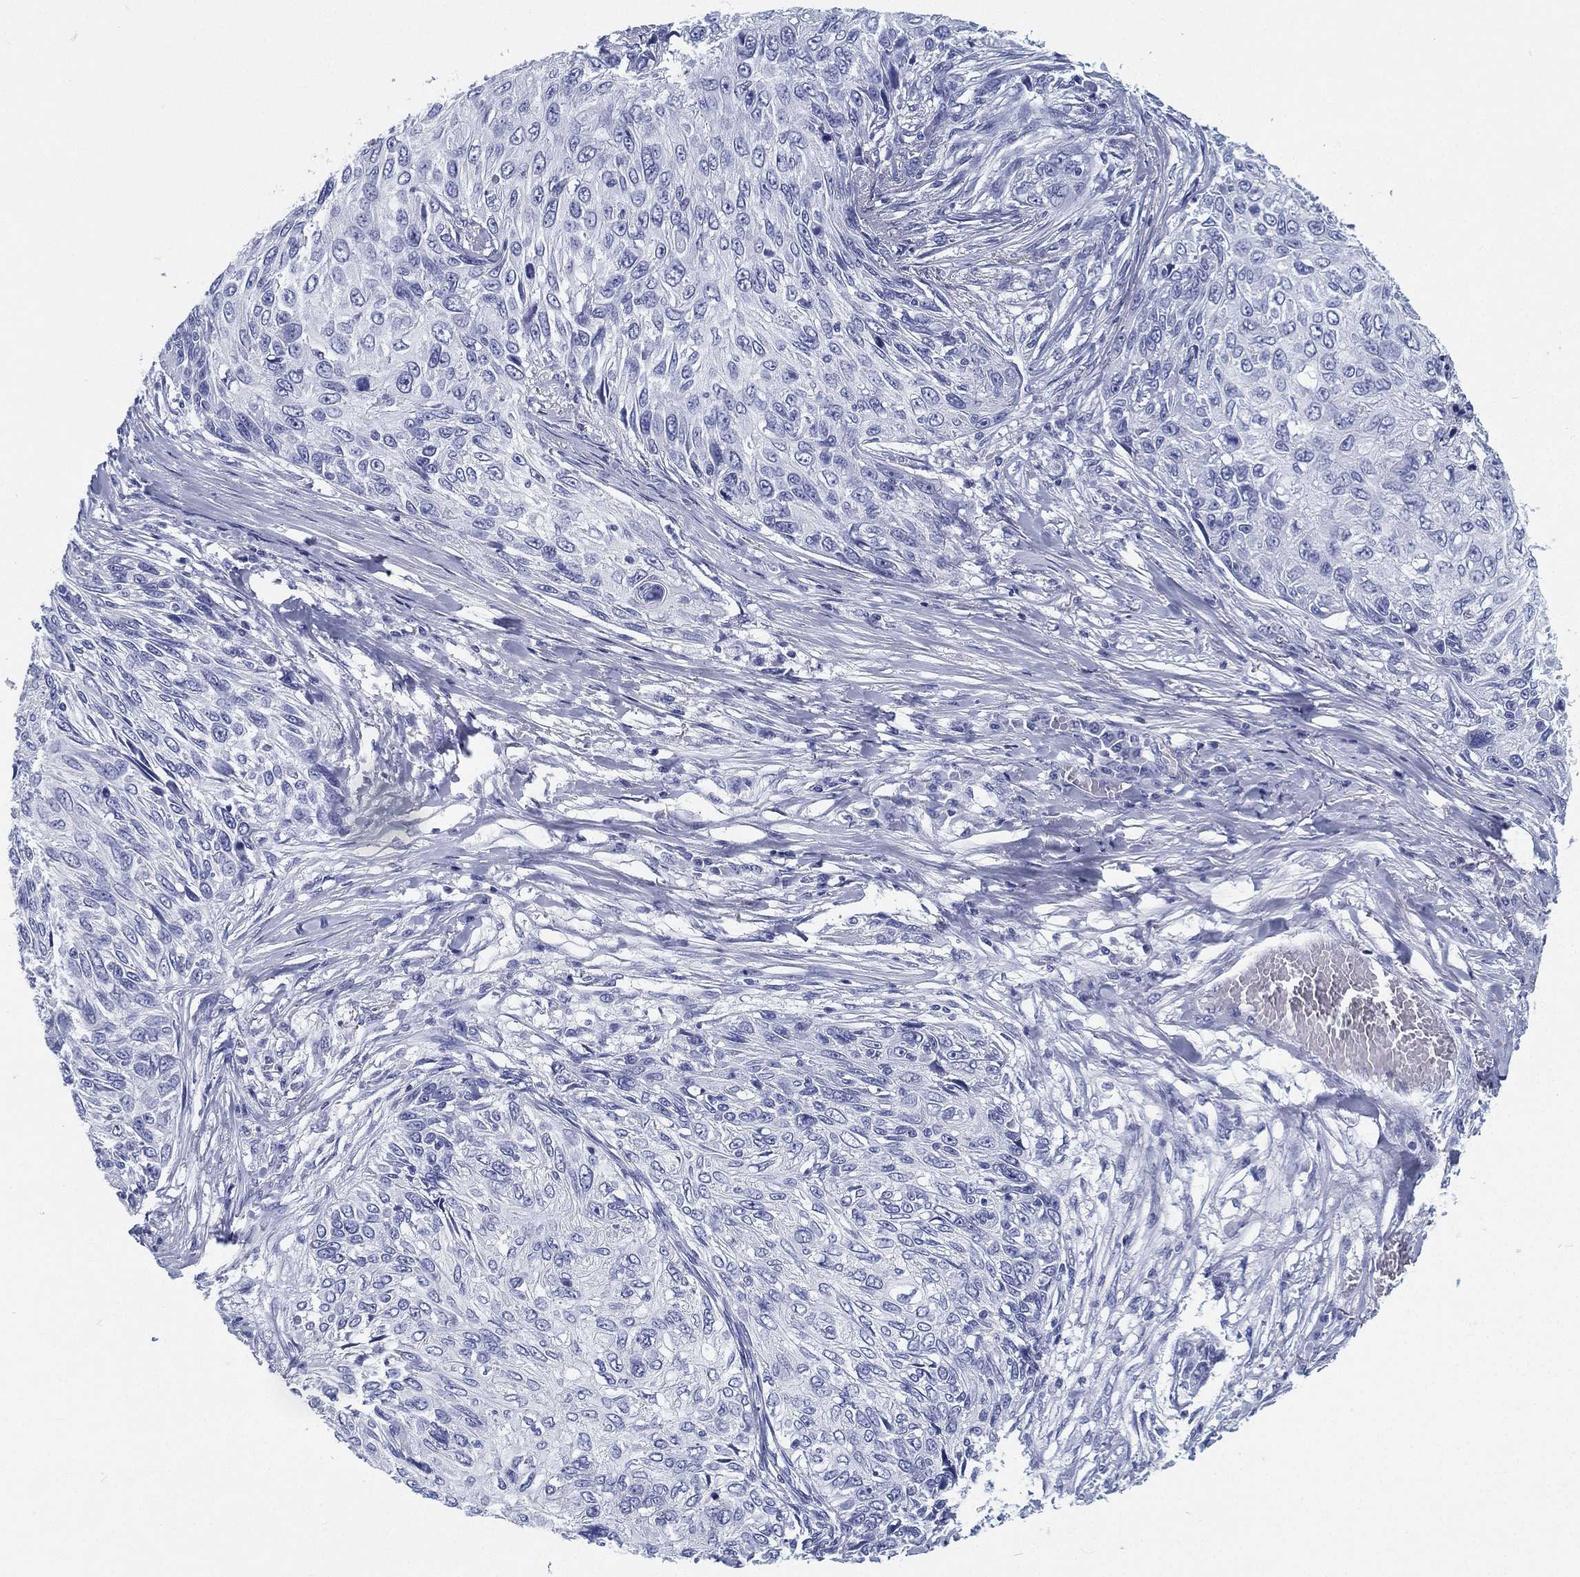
{"staining": {"intensity": "negative", "quantity": "none", "location": "none"}, "tissue": "skin cancer", "cell_type": "Tumor cells", "image_type": "cancer", "snomed": [{"axis": "morphology", "description": "Squamous cell carcinoma, NOS"}, {"axis": "topography", "description": "Skin"}], "caption": "IHC photomicrograph of skin cancer (squamous cell carcinoma) stained for a protein (brown), which shows no expression in tumor cells.", "gene": "ATP1B2", "patient": {"sex": "male", "age": 92}}